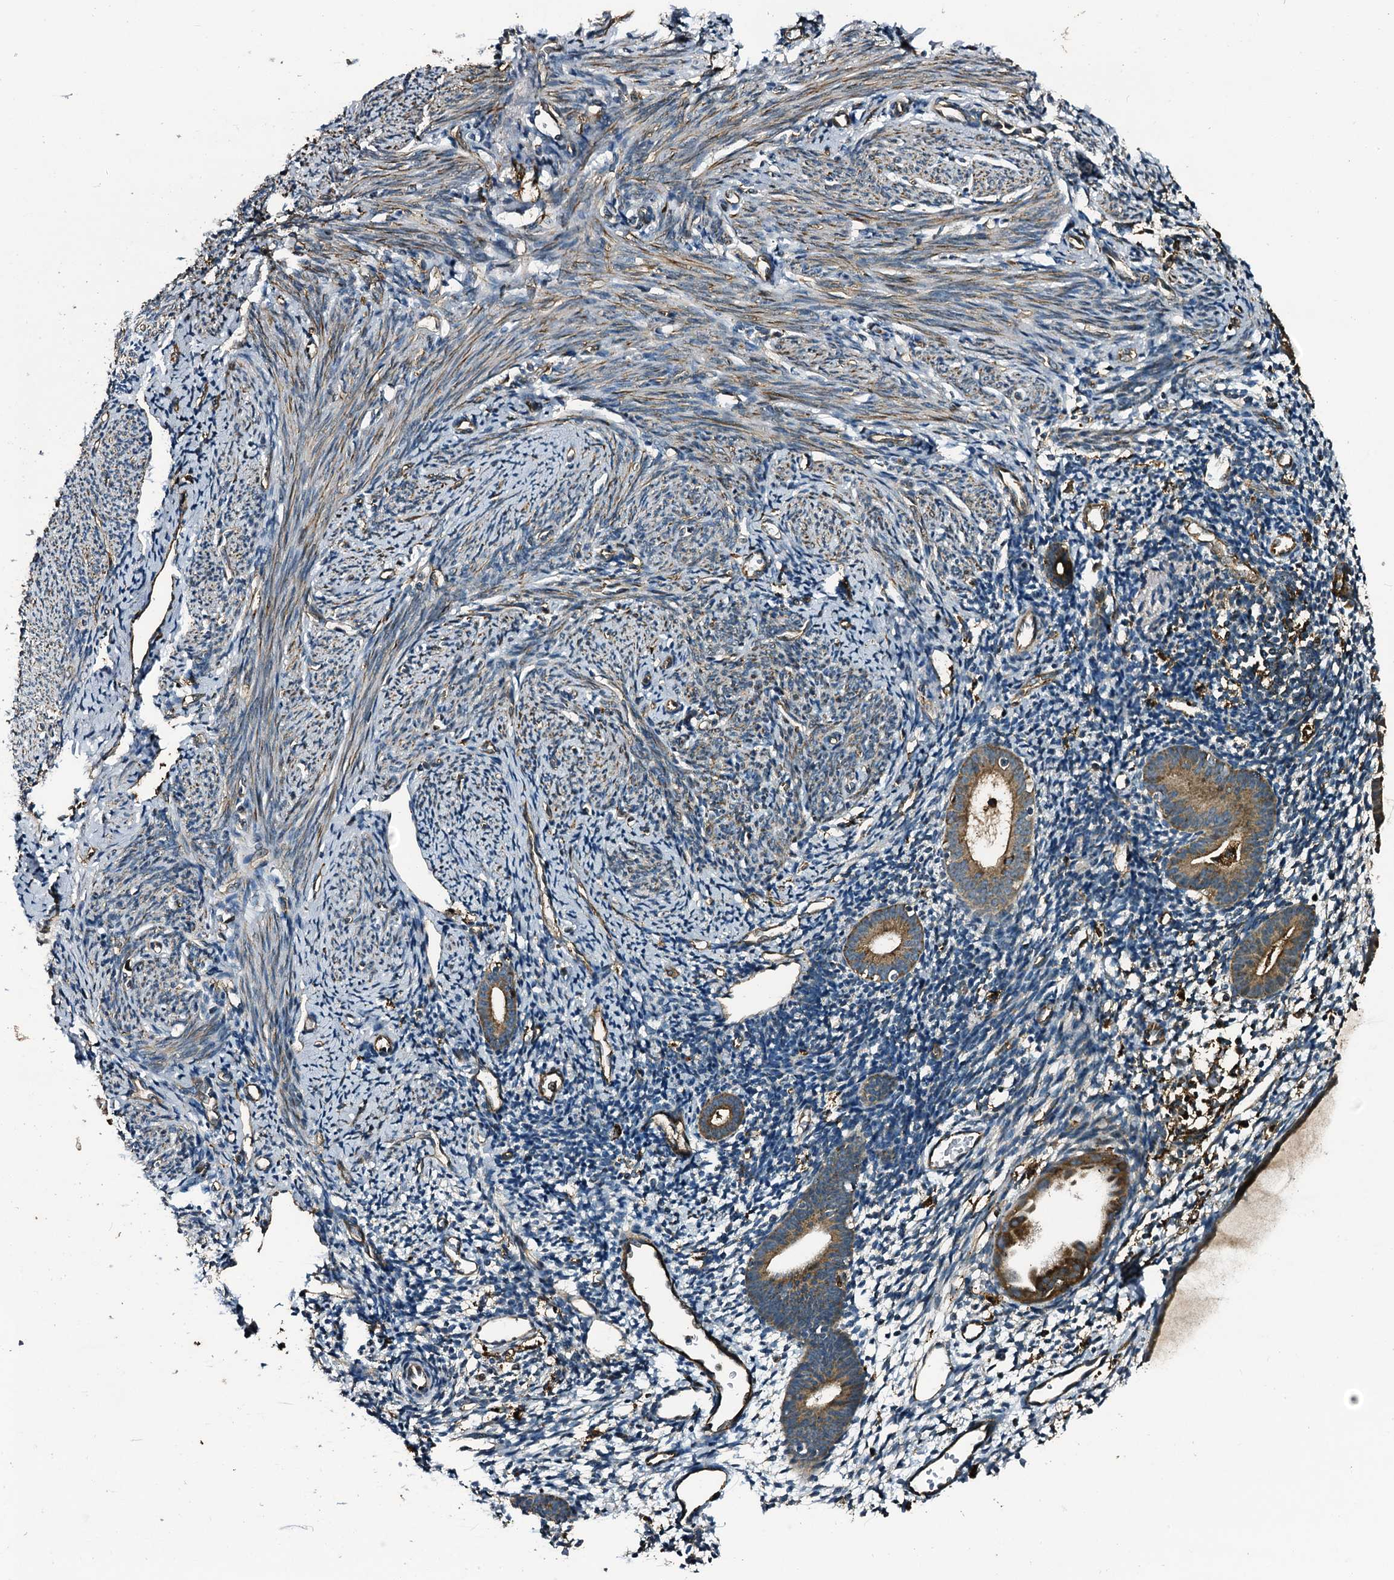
{"staining": {"intensity": "negative", "quantity": "none", "location": "none"}, "tissue": "endometrium", "cell_type": "Cells in endometrial stroma", "image_type": "normal", "snomed": [{"axis": "morphology", "description": "Normal tissue, NOS"}, {"axis": "topography", "description": "Endometrium"}], "caption": "This is an immunohistochemistry image of unremarkable human endometrium. There is no positivity in cells in endometrial stroma.", "gene": "TPGS2", "patient": {"sex": "female", "age": 56}}